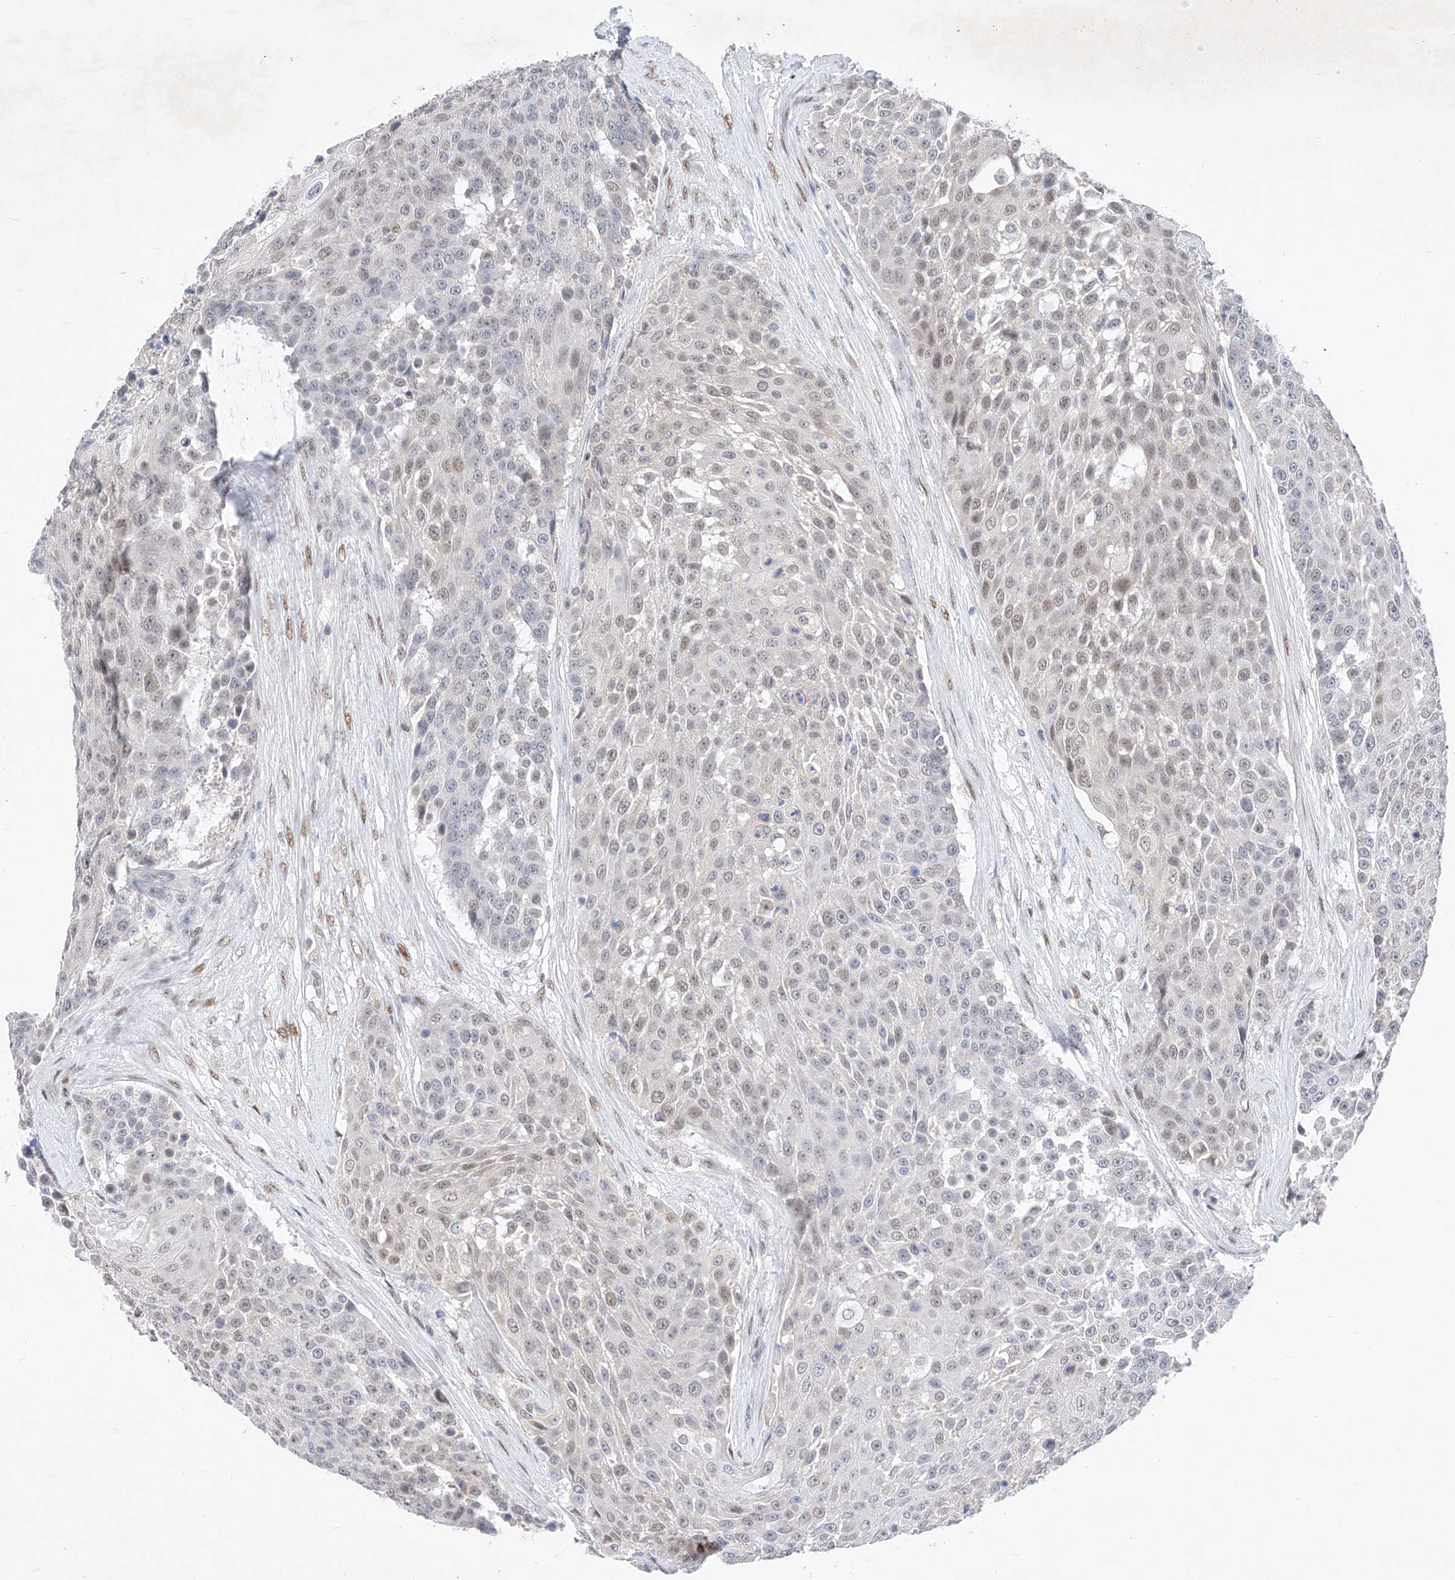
{"staining": {"intensity": "weak", "quantity": "<25%", "location": "nuclear"}, "tissue": "urothelial cancer", "cell_type": "Tumor cells", "image_type": "cancer", "snomed": [{"axis": "morphology", "description": "Urothelial carcinoma, High grade"}, {"axis": "topography", "description": "Urinary bladder"}], "caption": "An IHC image of urothelial carcinoma (high-grade) is shown. There is no staining in tumor cells of urothelial carcinoma (high-grade).", "gene": "KCNJ1", "patient": {"sex": "female", "age": 63}}